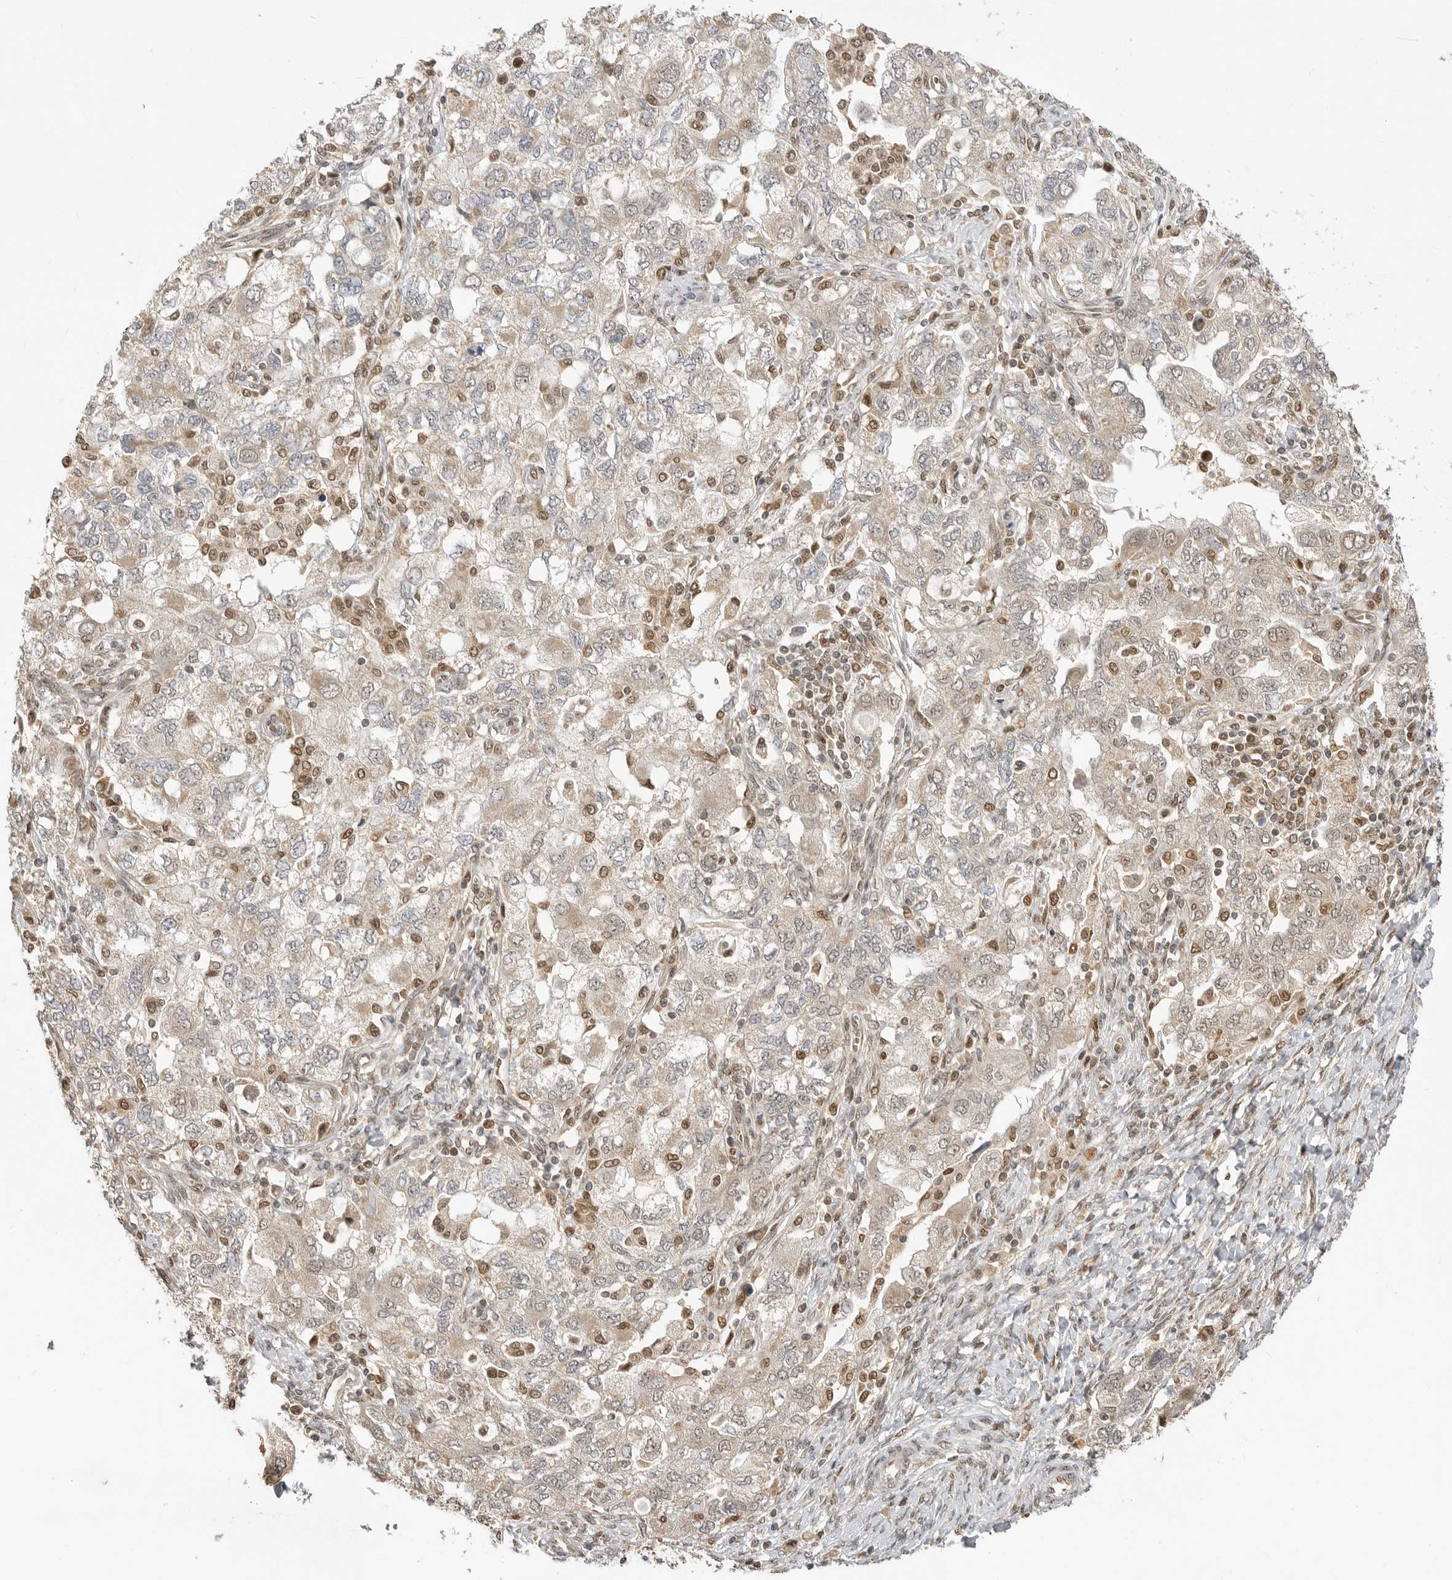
{"staining": {"intensity": "weak", "quantity": ">75%", "location": "cytoplasmic/membranous"}, "tissue": "ovarian cancer", "cell_type": "Tumor cells", "image_type": "cancer", "snomed": [{"axis": "morphology", "description": "Carcinoma, NOS"}, {"axis": "morphology", "description": "Cystadenocarcinoma, serous, NOS"}, {"axis": "topography", "description": "Ovary"}], "caption": "The photomicrograph shows a brown stain indicating the presence of a protein in the cytoplasmic/membranous of tumor cells in carcinoma (ovarian).", "gene": "ALKAL1", "patient": {"sex": "female", "age": 69}}